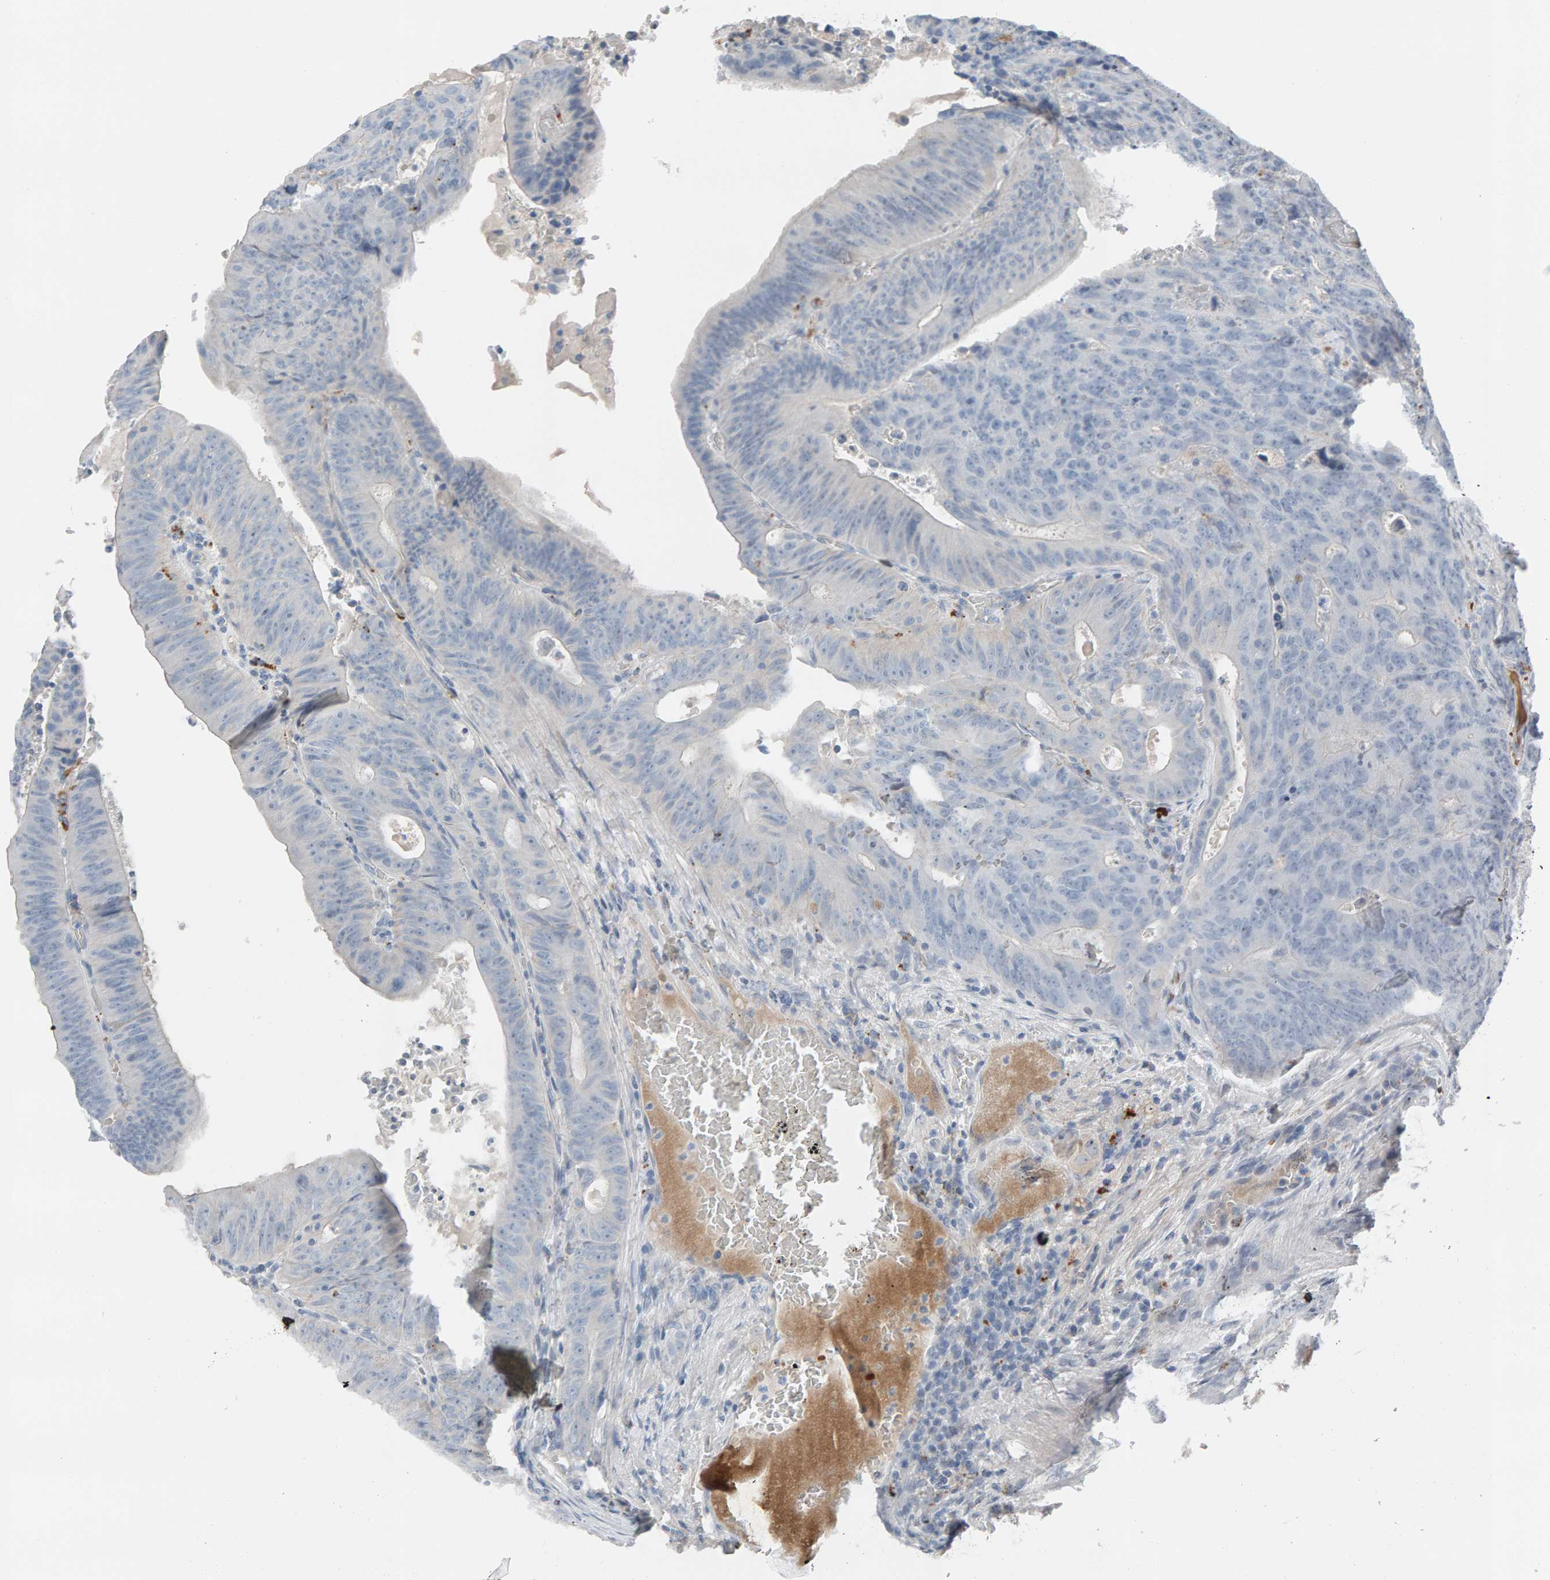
{"staining": {"intensity": "negative", "quantity": "none", "location": "none"}, "tissue": "colorectal cancer", "cell_type": "Tumor cells", "image_type": "cancer", "snomed": [{"axis": "morphology", "description": "Adenocarcinoma, NOS"}, {"axis": "topography", "description": "Colon"}], "caption": "The image reveals no staining of tumor cells in colorectal cancer.", "gene": "IPPK", "patient": {"sex": "male", "age": 87}}